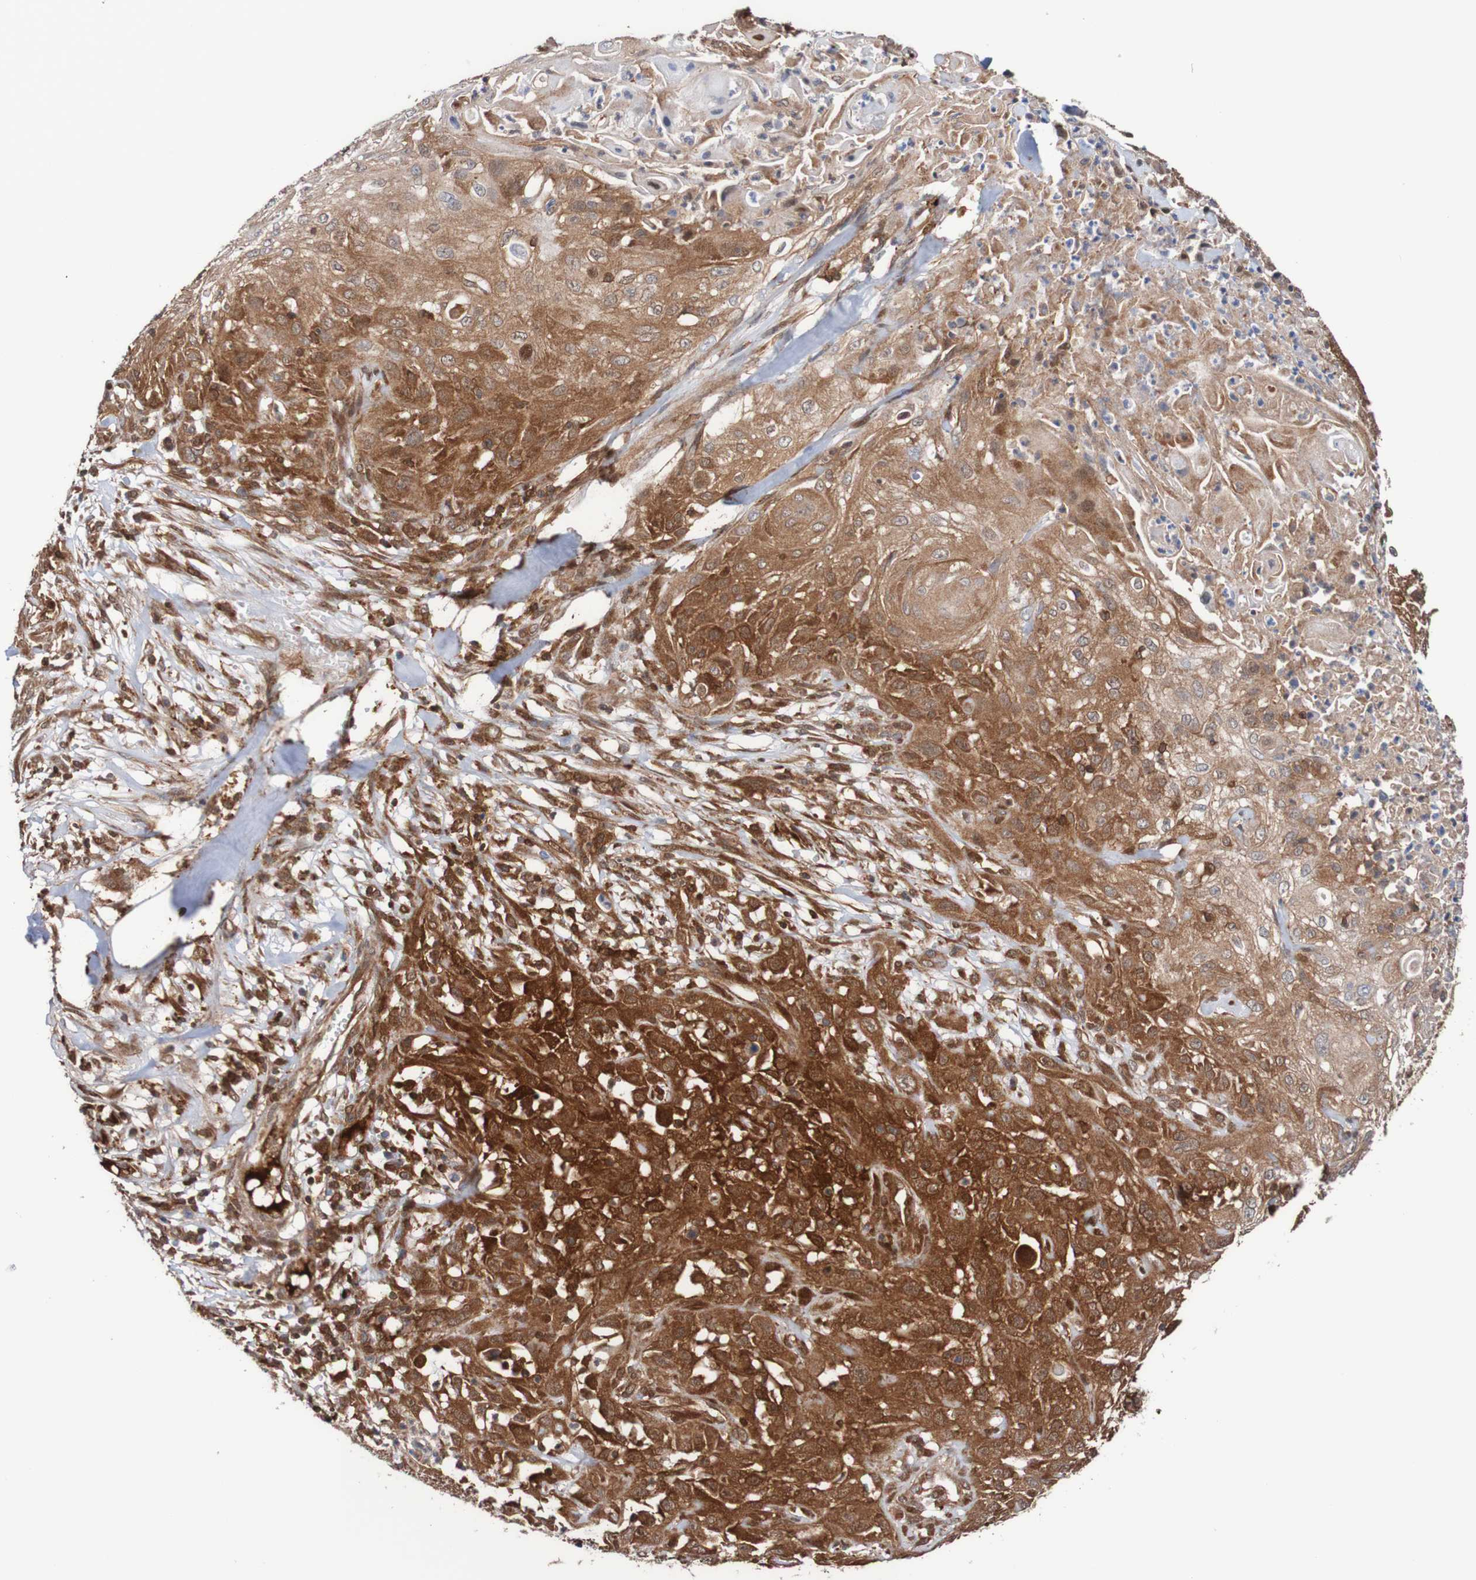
{"staining": {"intensity": "strong", "quantity": ">75%", "location": "cytoplasmic/membranous"}, "tissue": "skin cancer", "cell_type": "Tumor cells", "image_type": "cancer", "snomed": [{"axis": "morphology", "description": "Squamous cell carcinoma, NOS"}, {"axis": "topography", "description": "Skin"}], "caption": "Immunohistochemistry (IHC) (DAB) staining of skin squamous cell carcinoma reveals strong cytoplasmic/membranous protein staining in approximately >75% of tumor cells.", "gene": "RIGI", "patient": {"sex": "male", "age": 75}}